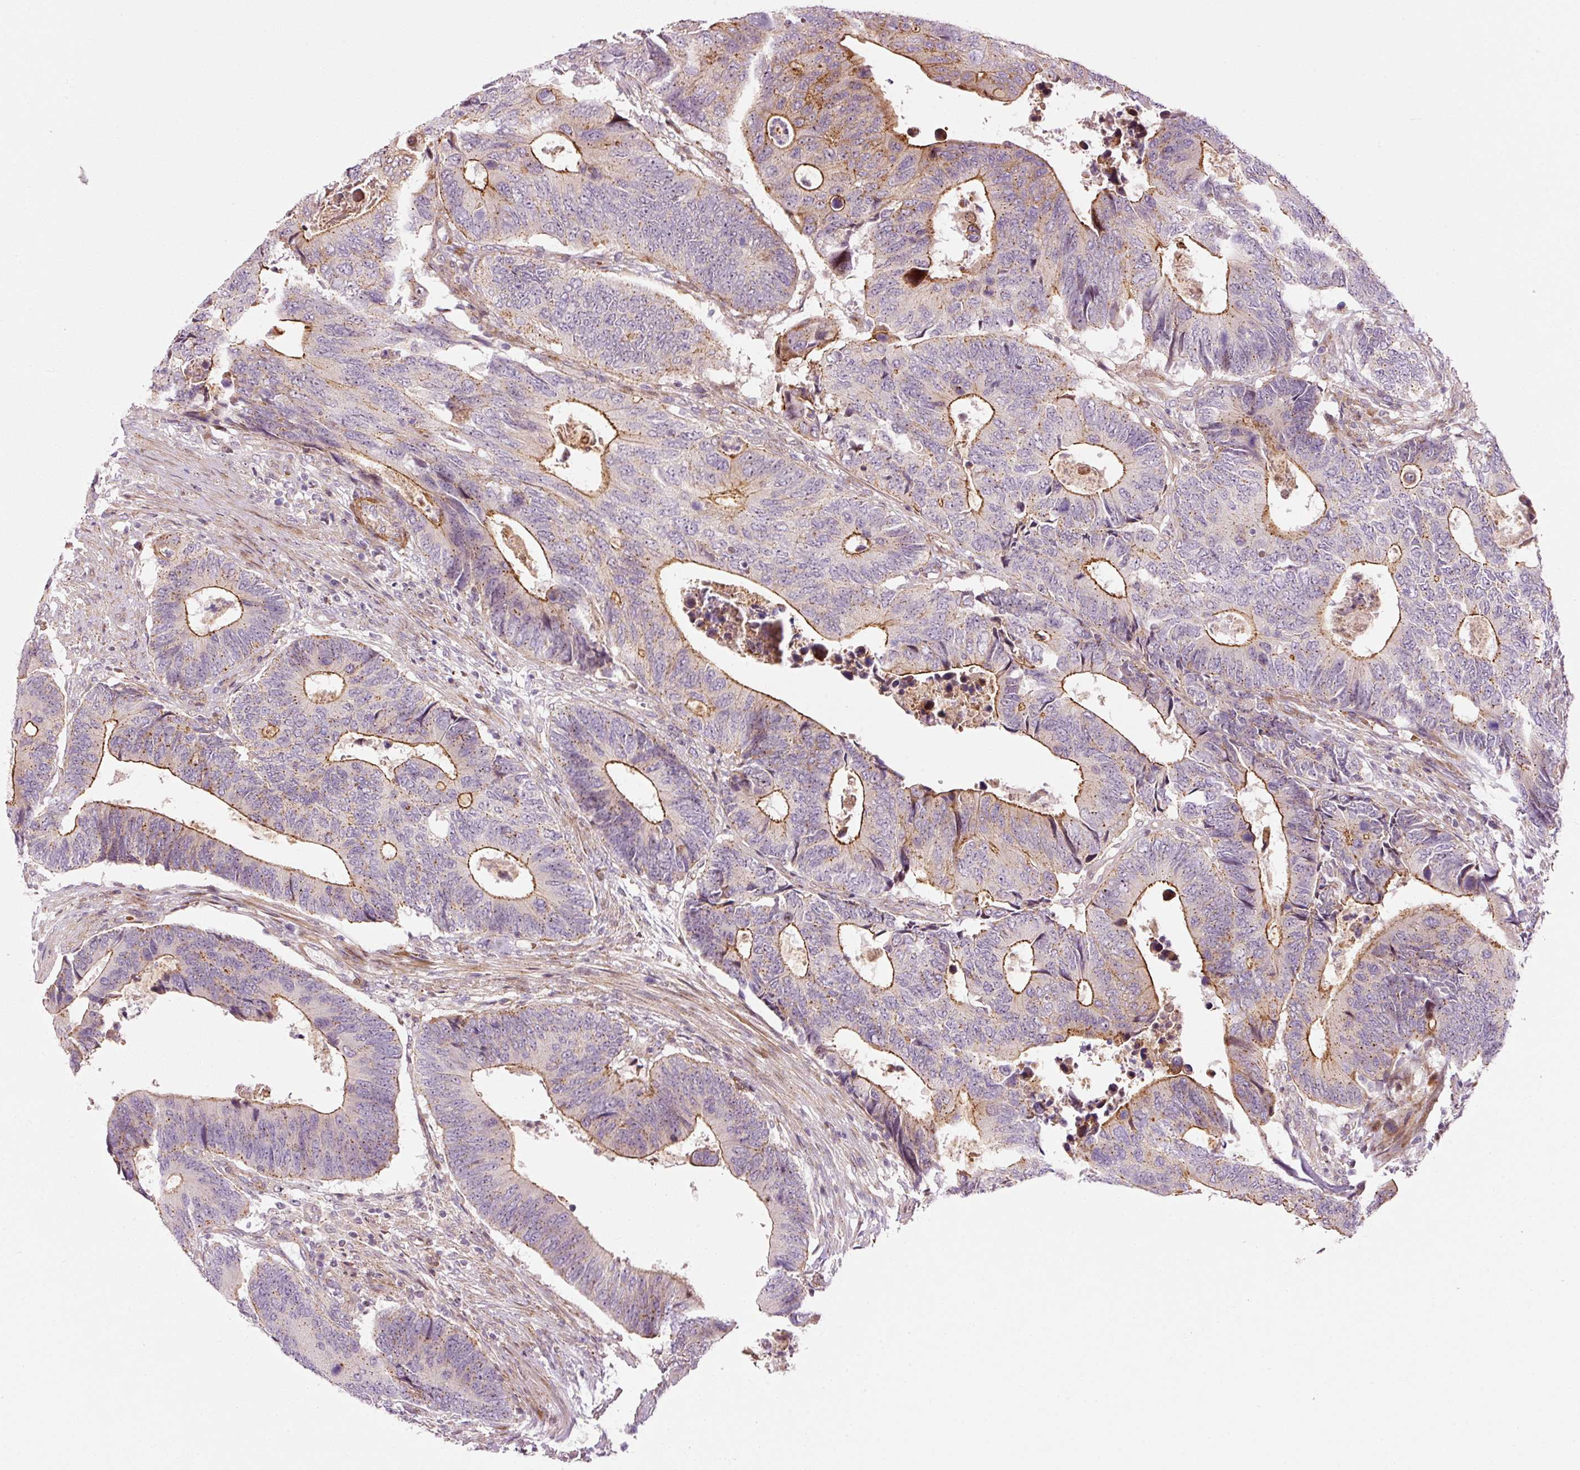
{"staining": {"intensity": "moderate", "quantity": "25%-75%", "location": "cytoplasmic/membranous"}, "tissue": "colorectal cancer", "cell_type": "Tumor cells", "image_type": "cancer", "snomed": [{"axis": "morphology", "description": "Adenocarcinoma, NOS"}, {"axis": "topography", "description": "Colon"}], "caption": "Colorectal adenocarcinoma was stained to show a protein in brown. There is medium levels of moderate cytoplasmic/membranous expression in about 25%-75% of tumor cells.", "gene": "ANKRD20A1", "patient": {"sex": "male", "age": 87}}